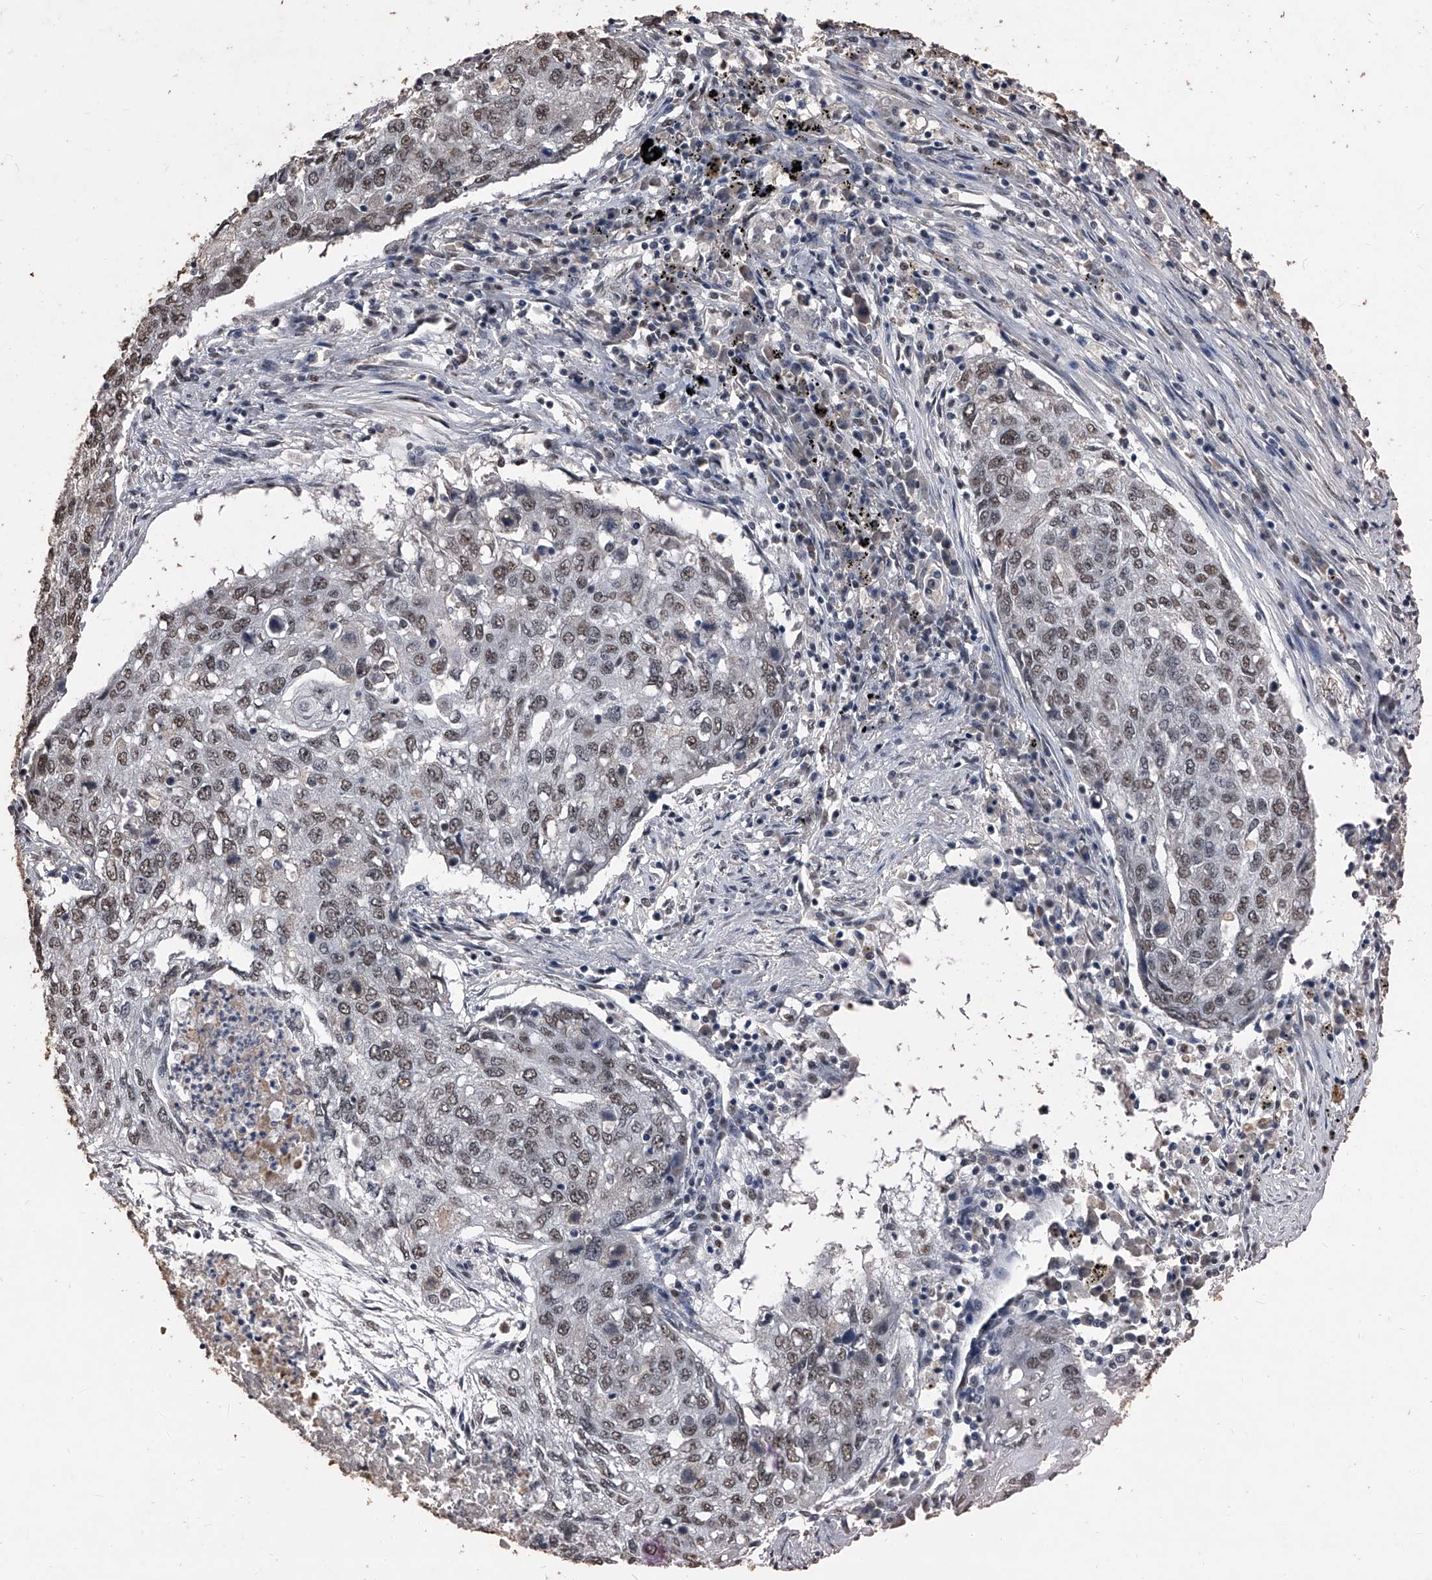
{"staining": {"intensity": "weak", "quantity": ">75%", "location": "nuclear"}, "tissue": "lung cancer", "cell_type": "Tumor cells", "image_type": "cancer", "snomed": [{"axis": "morphology", "description": "Squamous cell carcinoma, NOS"}, {"axis": "topography", "description": "Lung"}], "caption": "The histopathology image exhibits a brown stain indicating the presence of a protein in the nuclear of tumor cells in lung cancer.", "gene": "MATR3", "patient": {"sex": "female", "age": 63}}